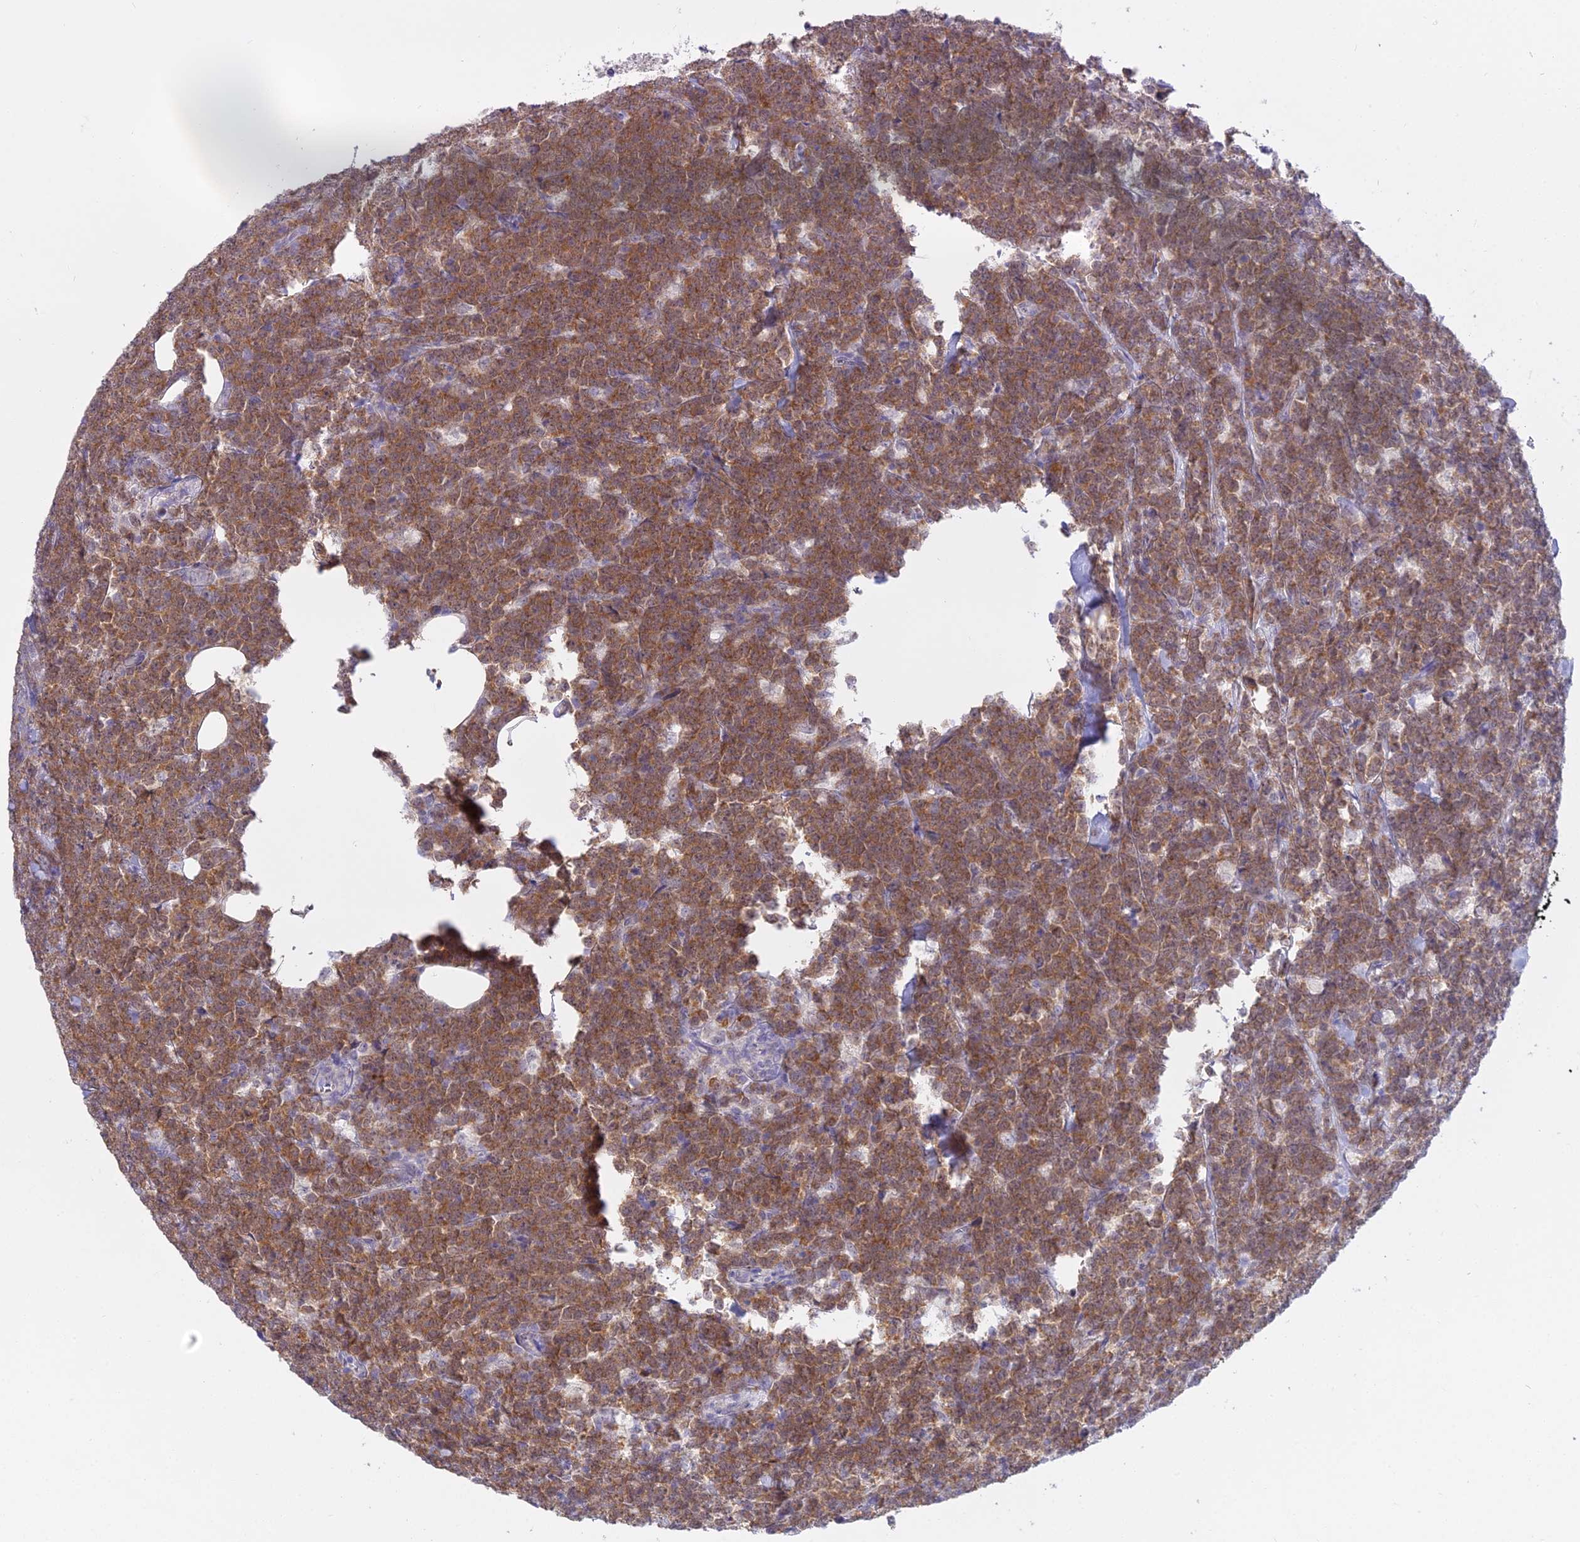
{"staining": {"intensity": "moderate", "quantity": ">75%", "location": "cytoplasmic/membranous"}, "tissue": "lymphoma", "cell_type": "Tumor cells", "image_type": "cancer", "snomed": [{"axis": "morphology", "description": "Malignant lymphoma, non-Hodgkin's type, High grade"}, {"axis": "topography", "description": "Small intestine"}], "caption": "This is an image of immunohistochemistry staining of high-grade malignant lymphoma, non-Hodgkin's type, which shows moderate staining in the cytoplasmic/membranous of tumor cells.", "gene": "BLNK", "patient": {"sex": "male", "age": 8}}